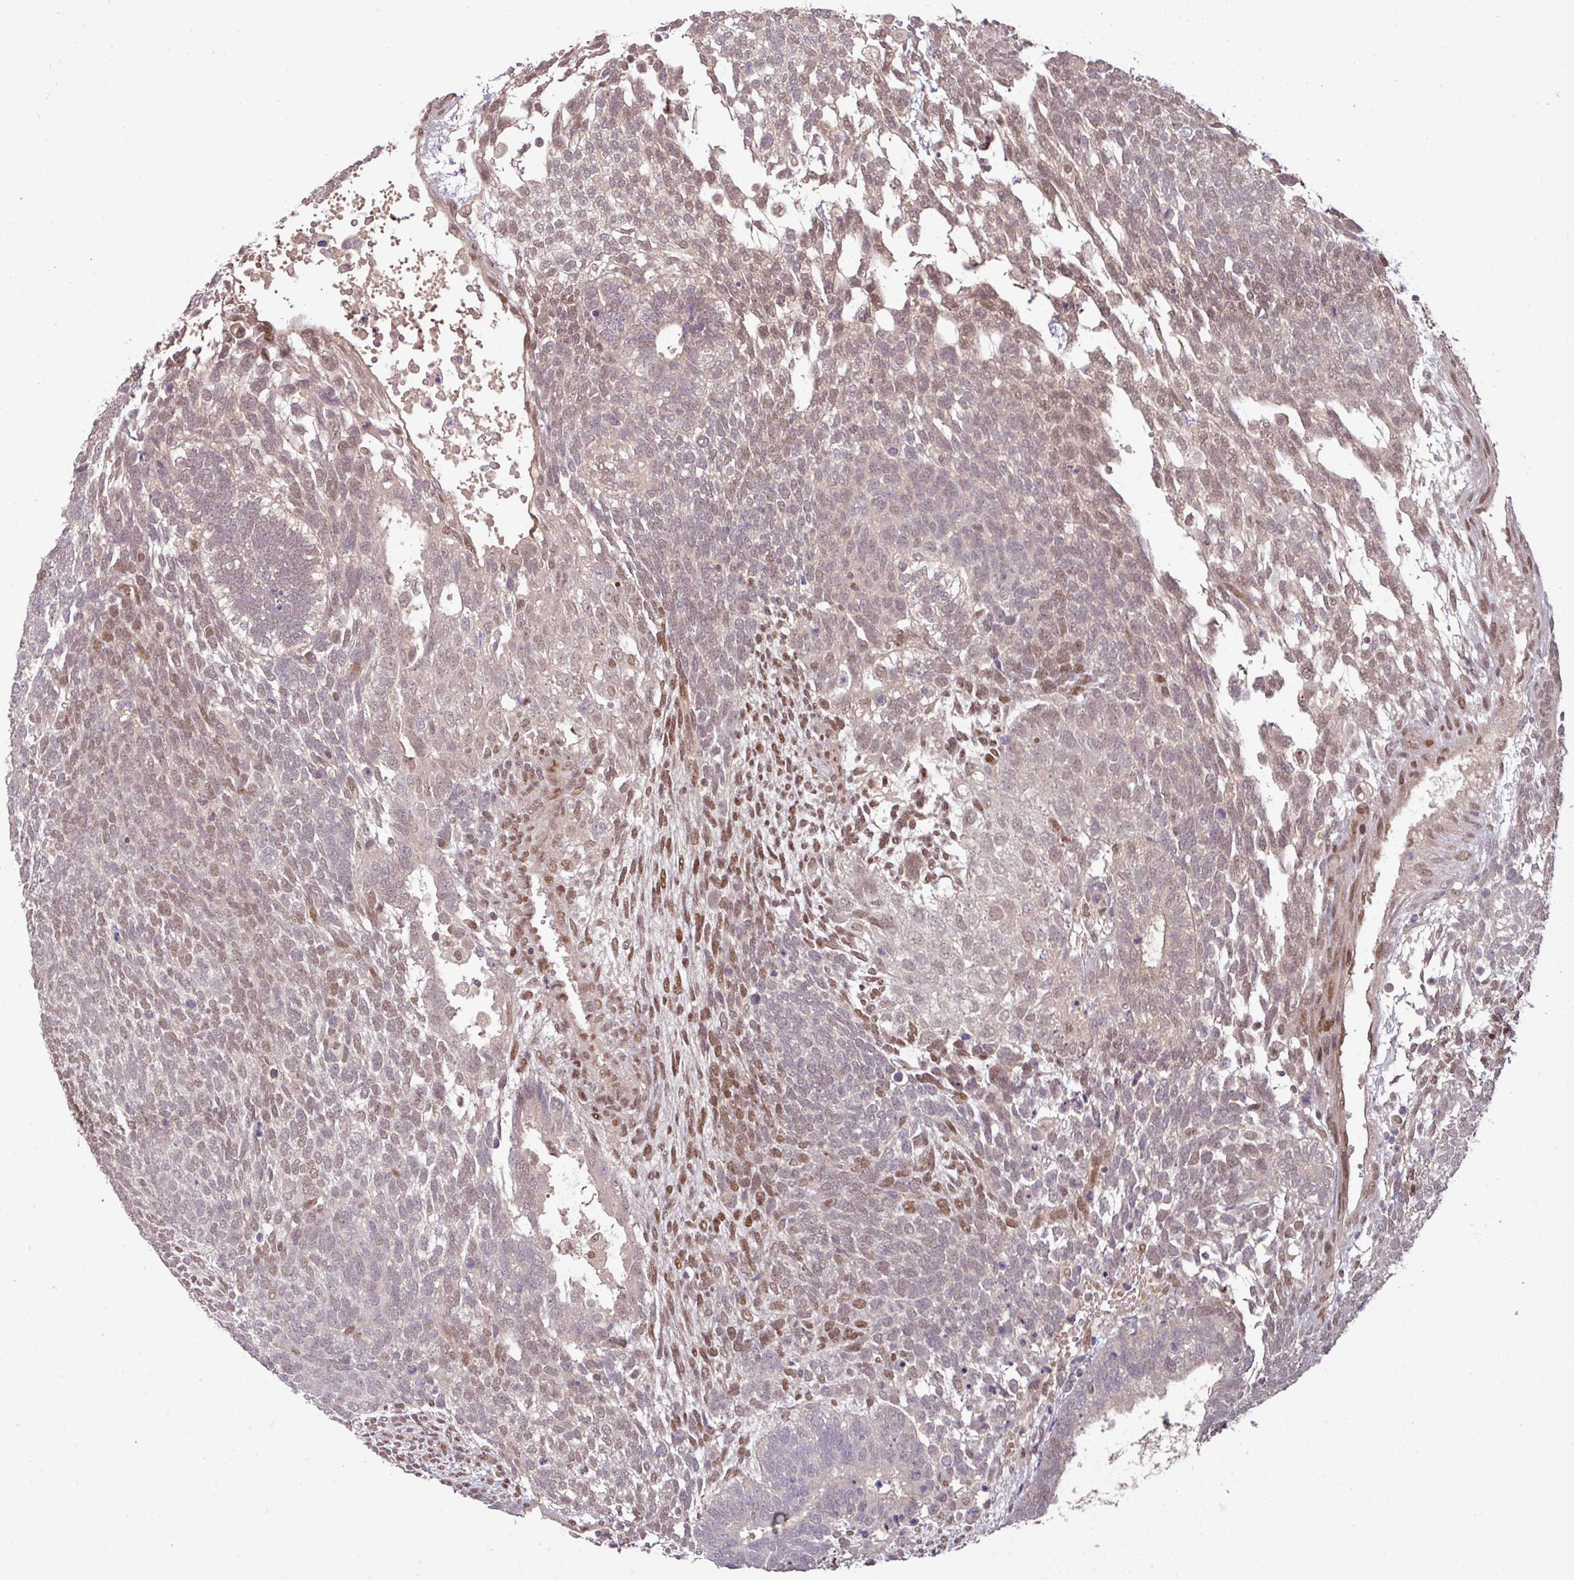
{"staining": {"intensity": "moderate", "quantity": "25%-75%", "location": "nuclear"}, "tissue": "testis cancer", "cell_type": "Tumor cells", "image_type": "cancer", "snomed": [{"axis": "morphology", "description": "Carcinoma, Embryonal, NOS"}, {"axis": "topography", "description": "Testis"}], "caption": "IHC image of embryonal carcinoma (testis) stained for a protein (brown), which displays medium levels of moderate nuclear expression in about 25%-75% of tumor cells.", "gene": "CIC", "patient": {"sex": "male", "age": 23}}